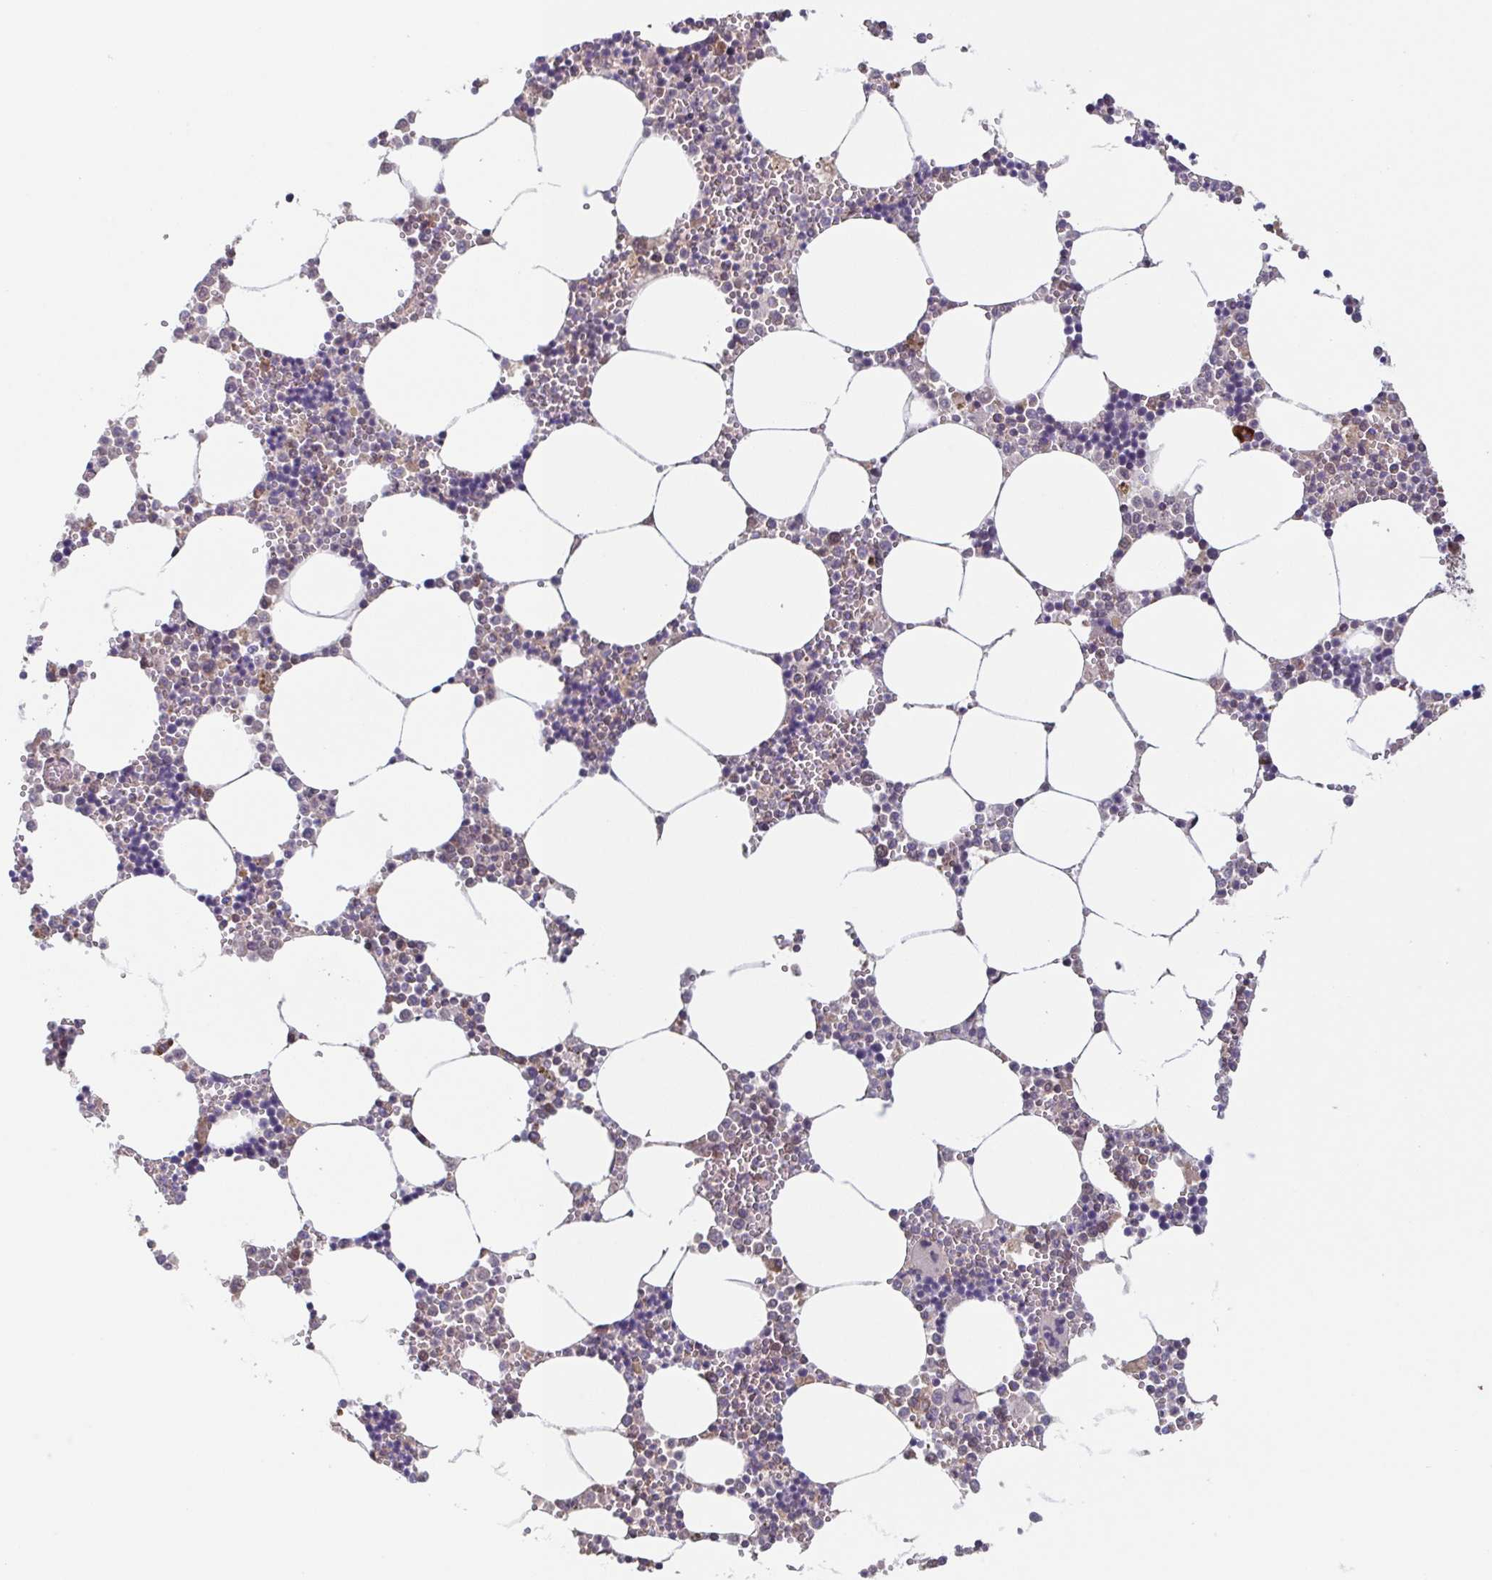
{"staining": {"intensity": "moderate", "quantity": "<25%", "location": "cytoplasmic/membranous,nuclear"}, "tissue": "bone marrow", "cell_type": "Hematopoietic cells", "image_type": "normal", "snomed": [{"axis": "morphology", "description": "Normal tissue, NOS"}, {"axis": "topography", "description": "Bone marrow"}], "caption": "Immunohistochemistry (IHC) photomicrograph of benign bone marrow stained for a protein (brown), which displays low levels of moderate cytoplasmic/membranous,nuclear expression in about <25% of hematopoietic cells.", "gene": "TTC19", "patient": {"sex": "male", "age": 54}}